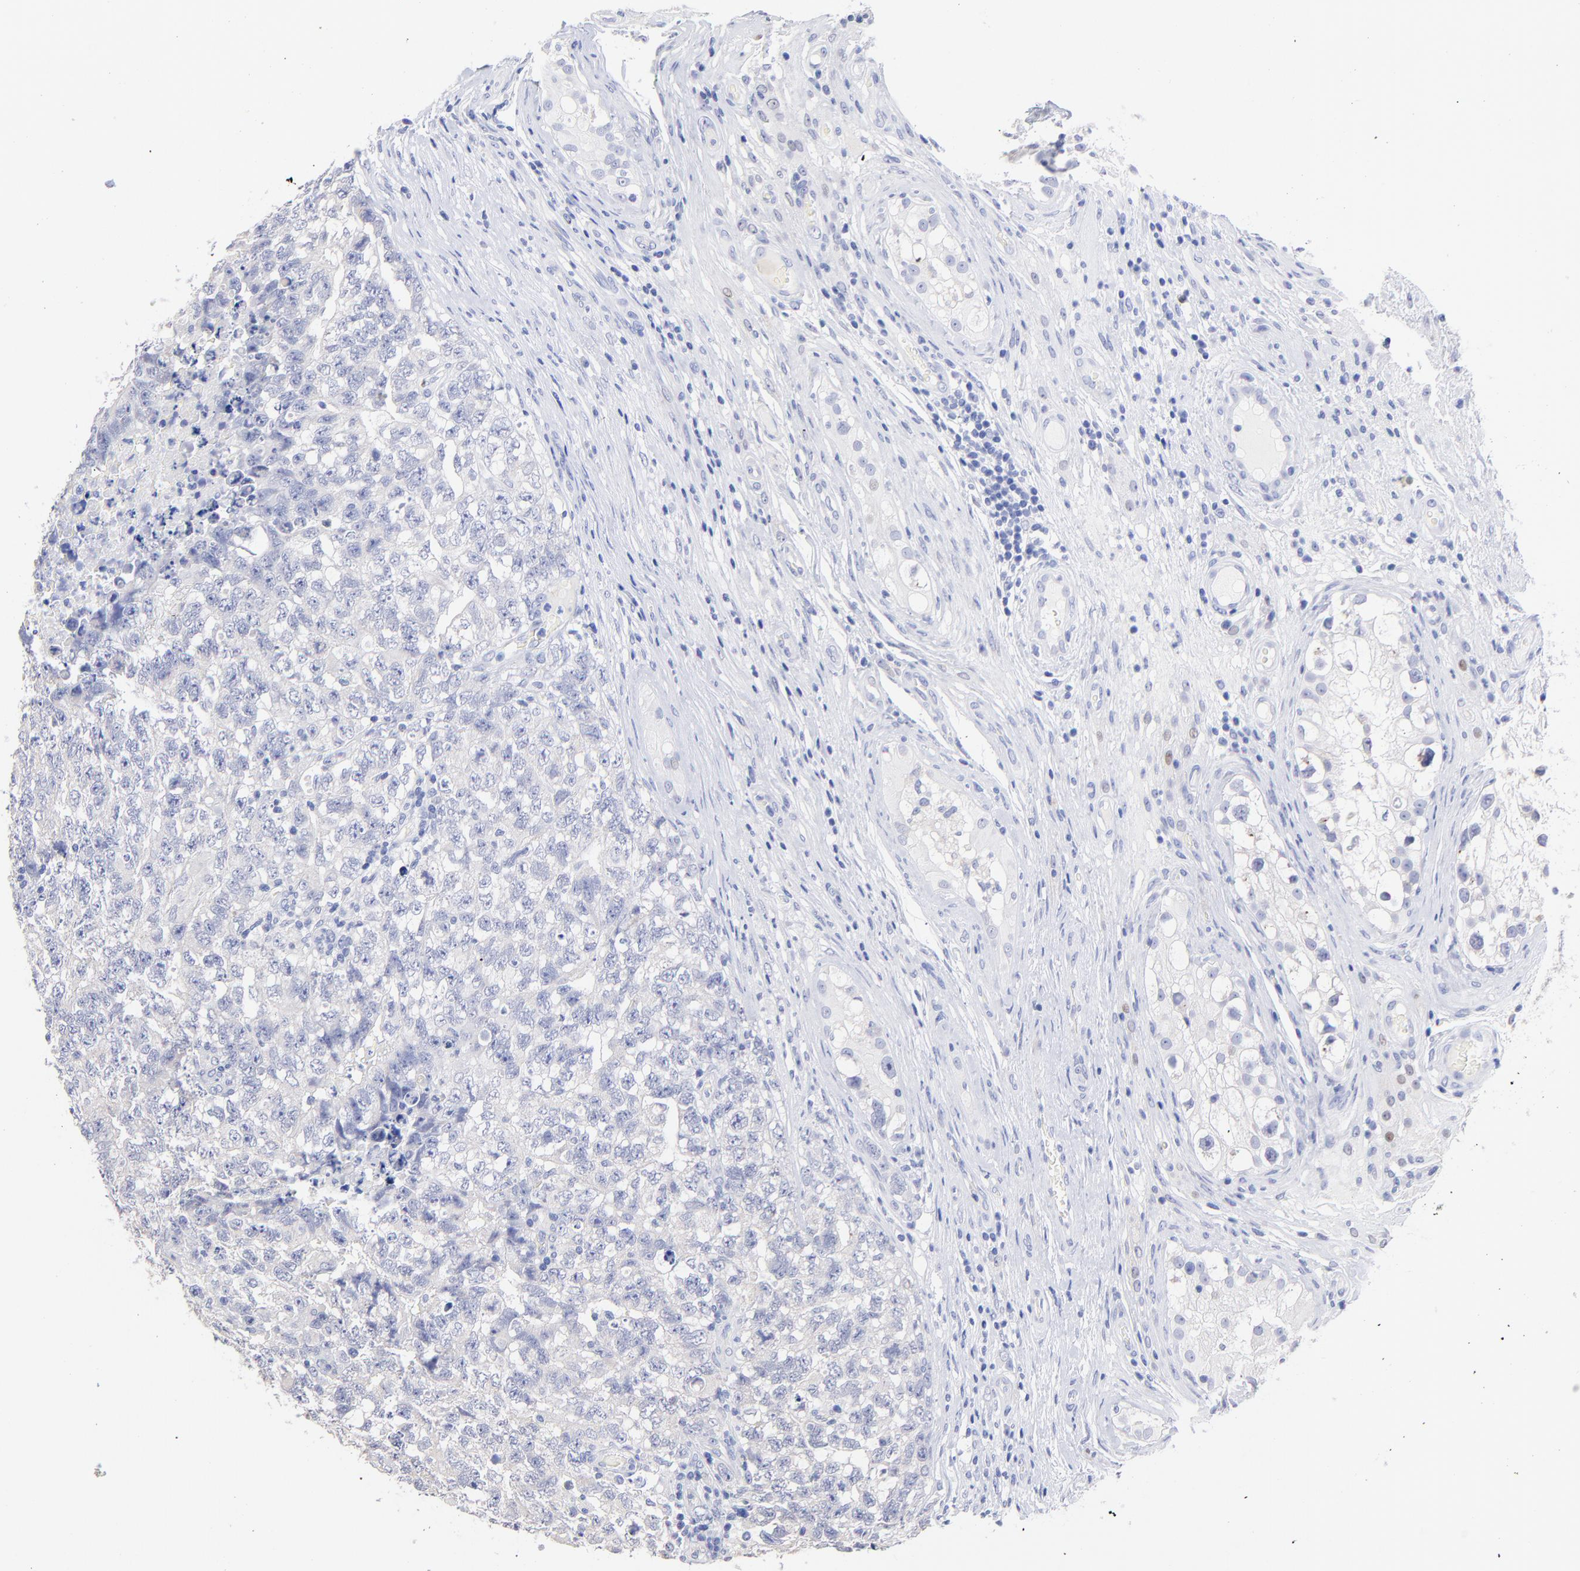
{"staining": {"intensity": "weak", "quantity": "<25%", "location": "nuclear"}, "tissue": "testis cancer", "cell_type": "Tumor cells", "image_type": "cancer", "snomed": [{"axis": "morphology", "description": "Carcinoma, Embryonal, NOS"}, {"axis": "topography", "description": "Testis"}], "caption": "There is no significant staining in tumor cells of testis cancer (embryonal carcinoma). (Stains: DAB IHC with hematoxylin counter stain, Microscopy: brightfield microscopy at high magnification).", "gene": "CFAP57", "patient": {"sex": "male", "age": 31}}